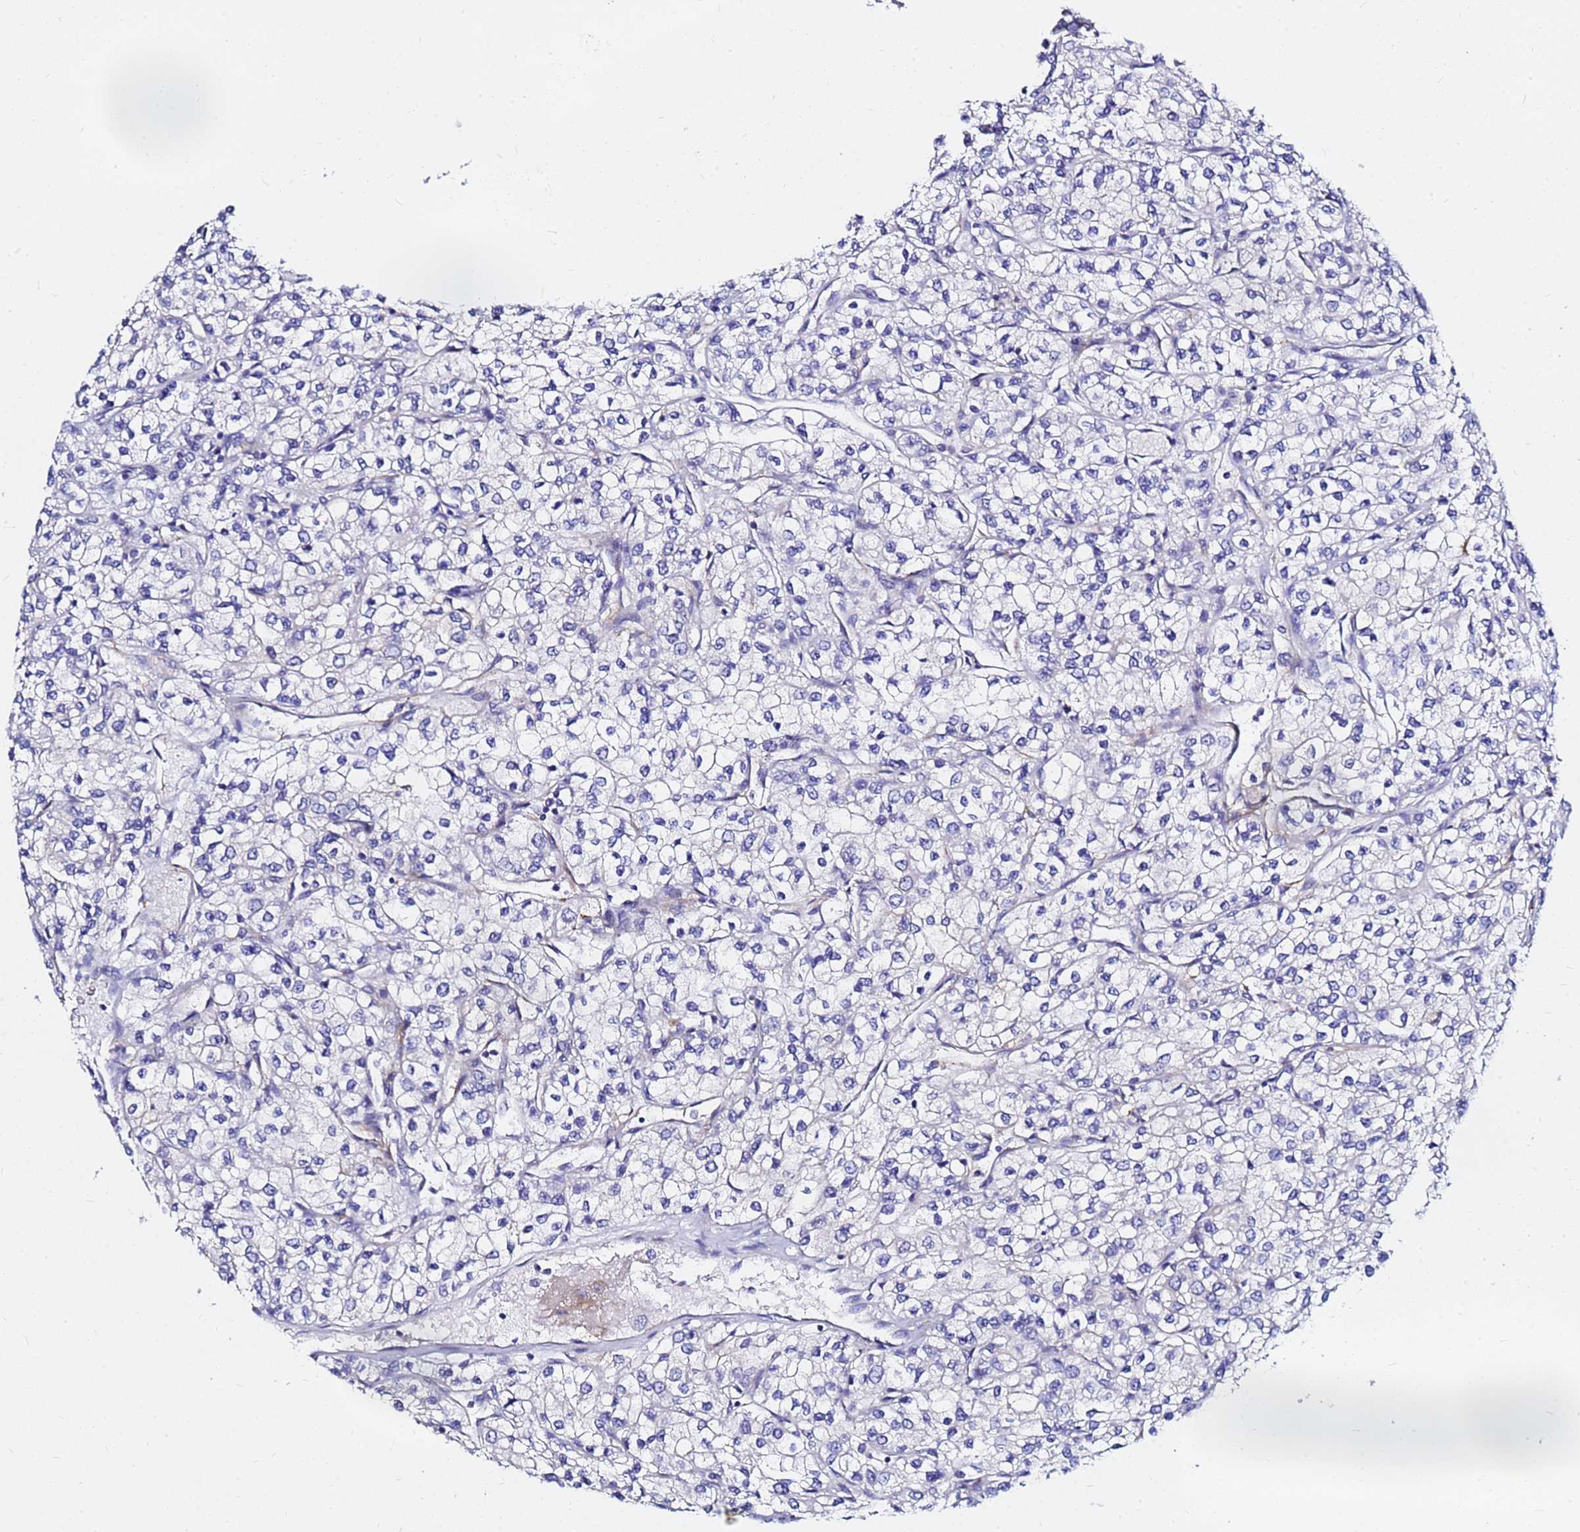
{"staining": {"intensity": "negative", "quantity": "none", "location": "none"}, "tissue": "renal cancer", "cell_type": "Tumor cells", "image_type": "cancer", "snomed": [{"axis": "morphology", "description": "Adenocarcinoma, NOS"}, {"axis": "topography", "description": "Kidney"}], "caption": "High magnification brightfield microscopy of renal cancer (adenocarcinoma) stained with DAB (brown) and counterstained with hematoxylin (blue): tumor cells show no significant positivity. (Stains: DAB (3,3'-diaminobenzidine) immunohistochemistry (IHC) with hematoxylin counter stain, Microscopy: brightfield microscopy at high magnification).", "gene": "TUBA8", "patient": {"sex": "male", "age": 80}}